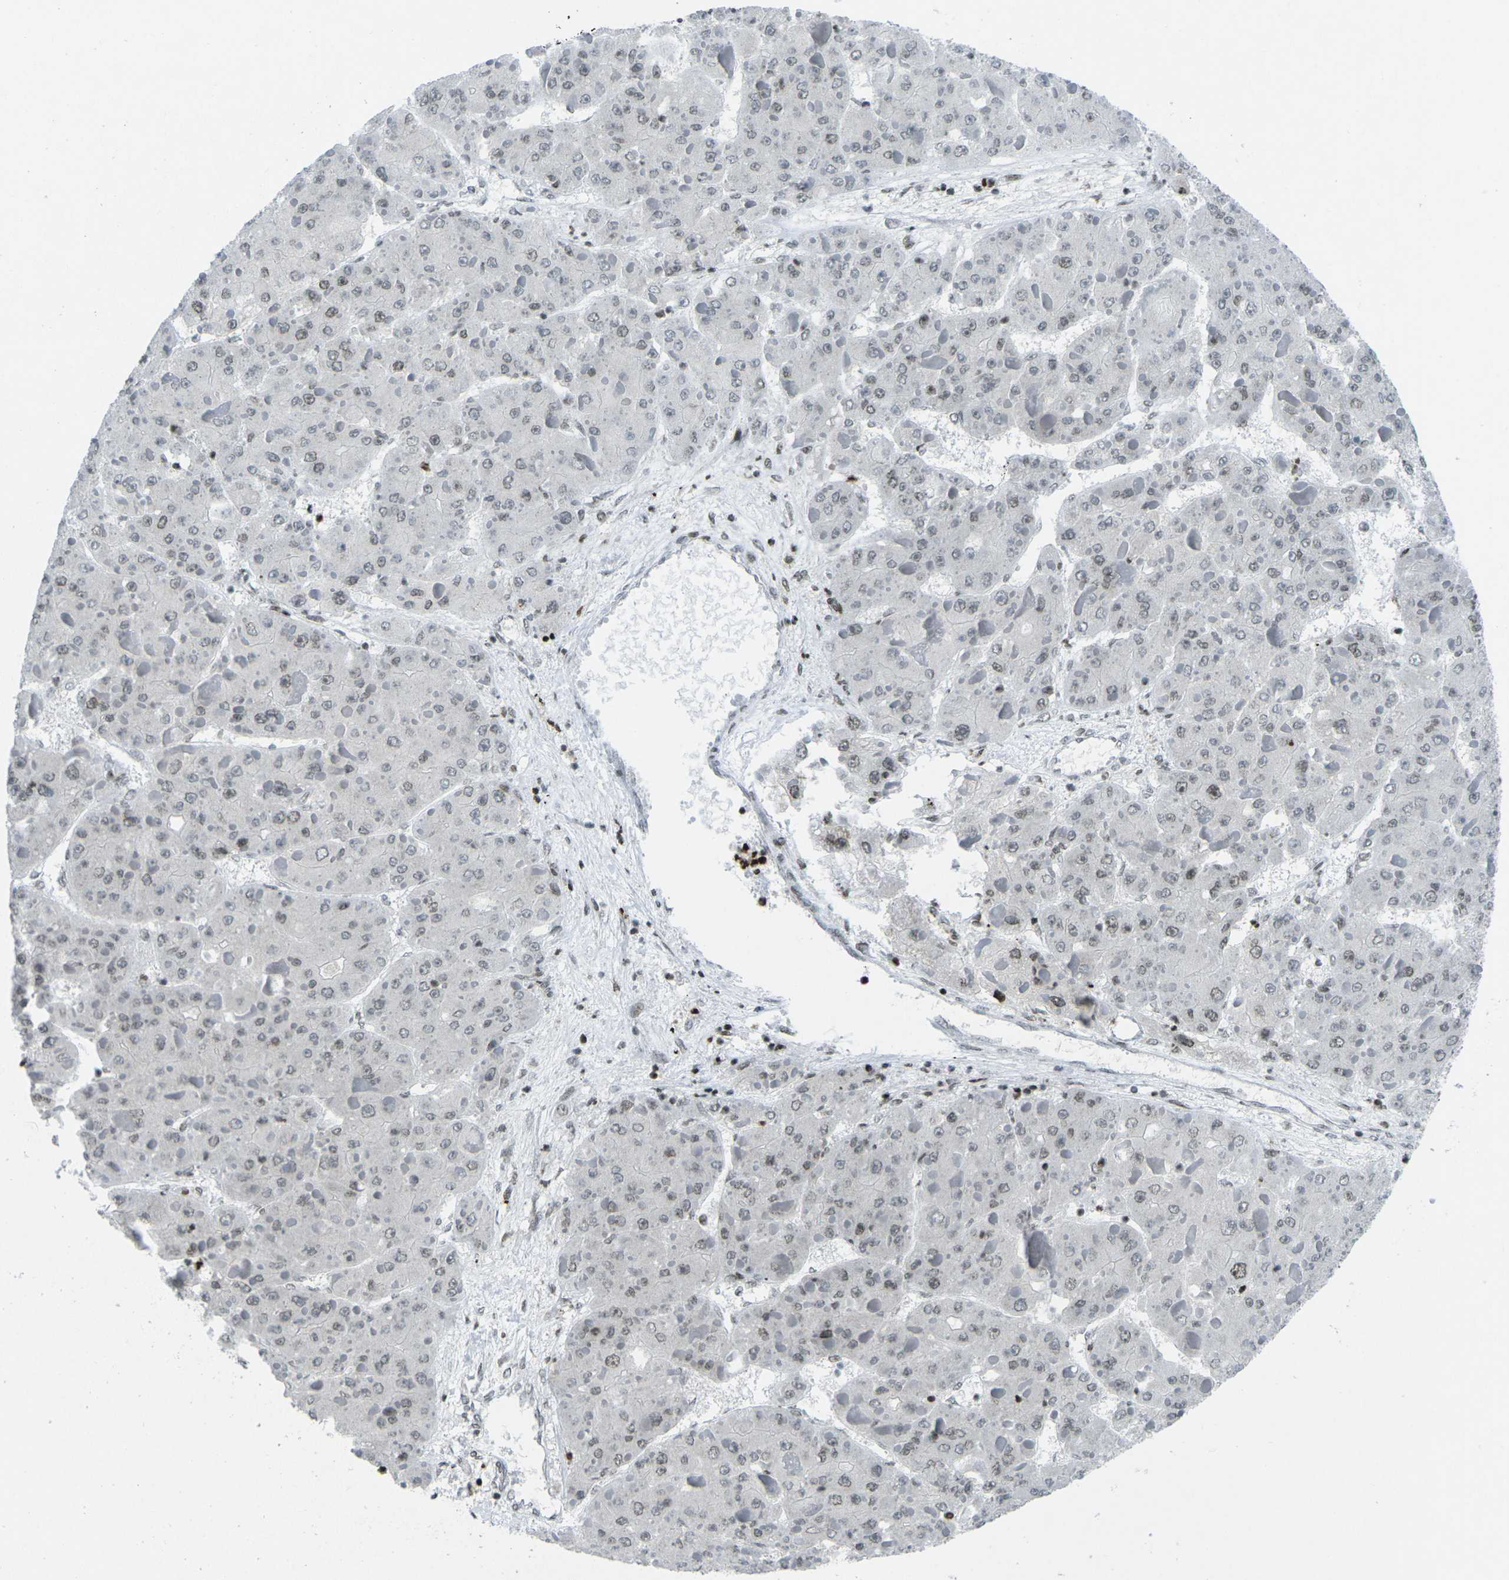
{"staining": {"intensity": "weak", "quantity": "25%-75%", "location": "nuclear"}, "tissue": "liver cancer", "cell_type": "Tumor cells", "image_type": "cancer", "snomed": [{"axis": "morphology", "description": "Carcinoma, Hepatocellular, NOS"}, {"axis": "topography", "description": "Liver"}], "caption": "A high-resolution image shows IHC staining of liver hepatocellular carcinoma, which shows weak nuclear staining in approximately 25%-75% of tumor cells.", "gene": "EME1", "patient": {"sex": "female", "age": 73}}